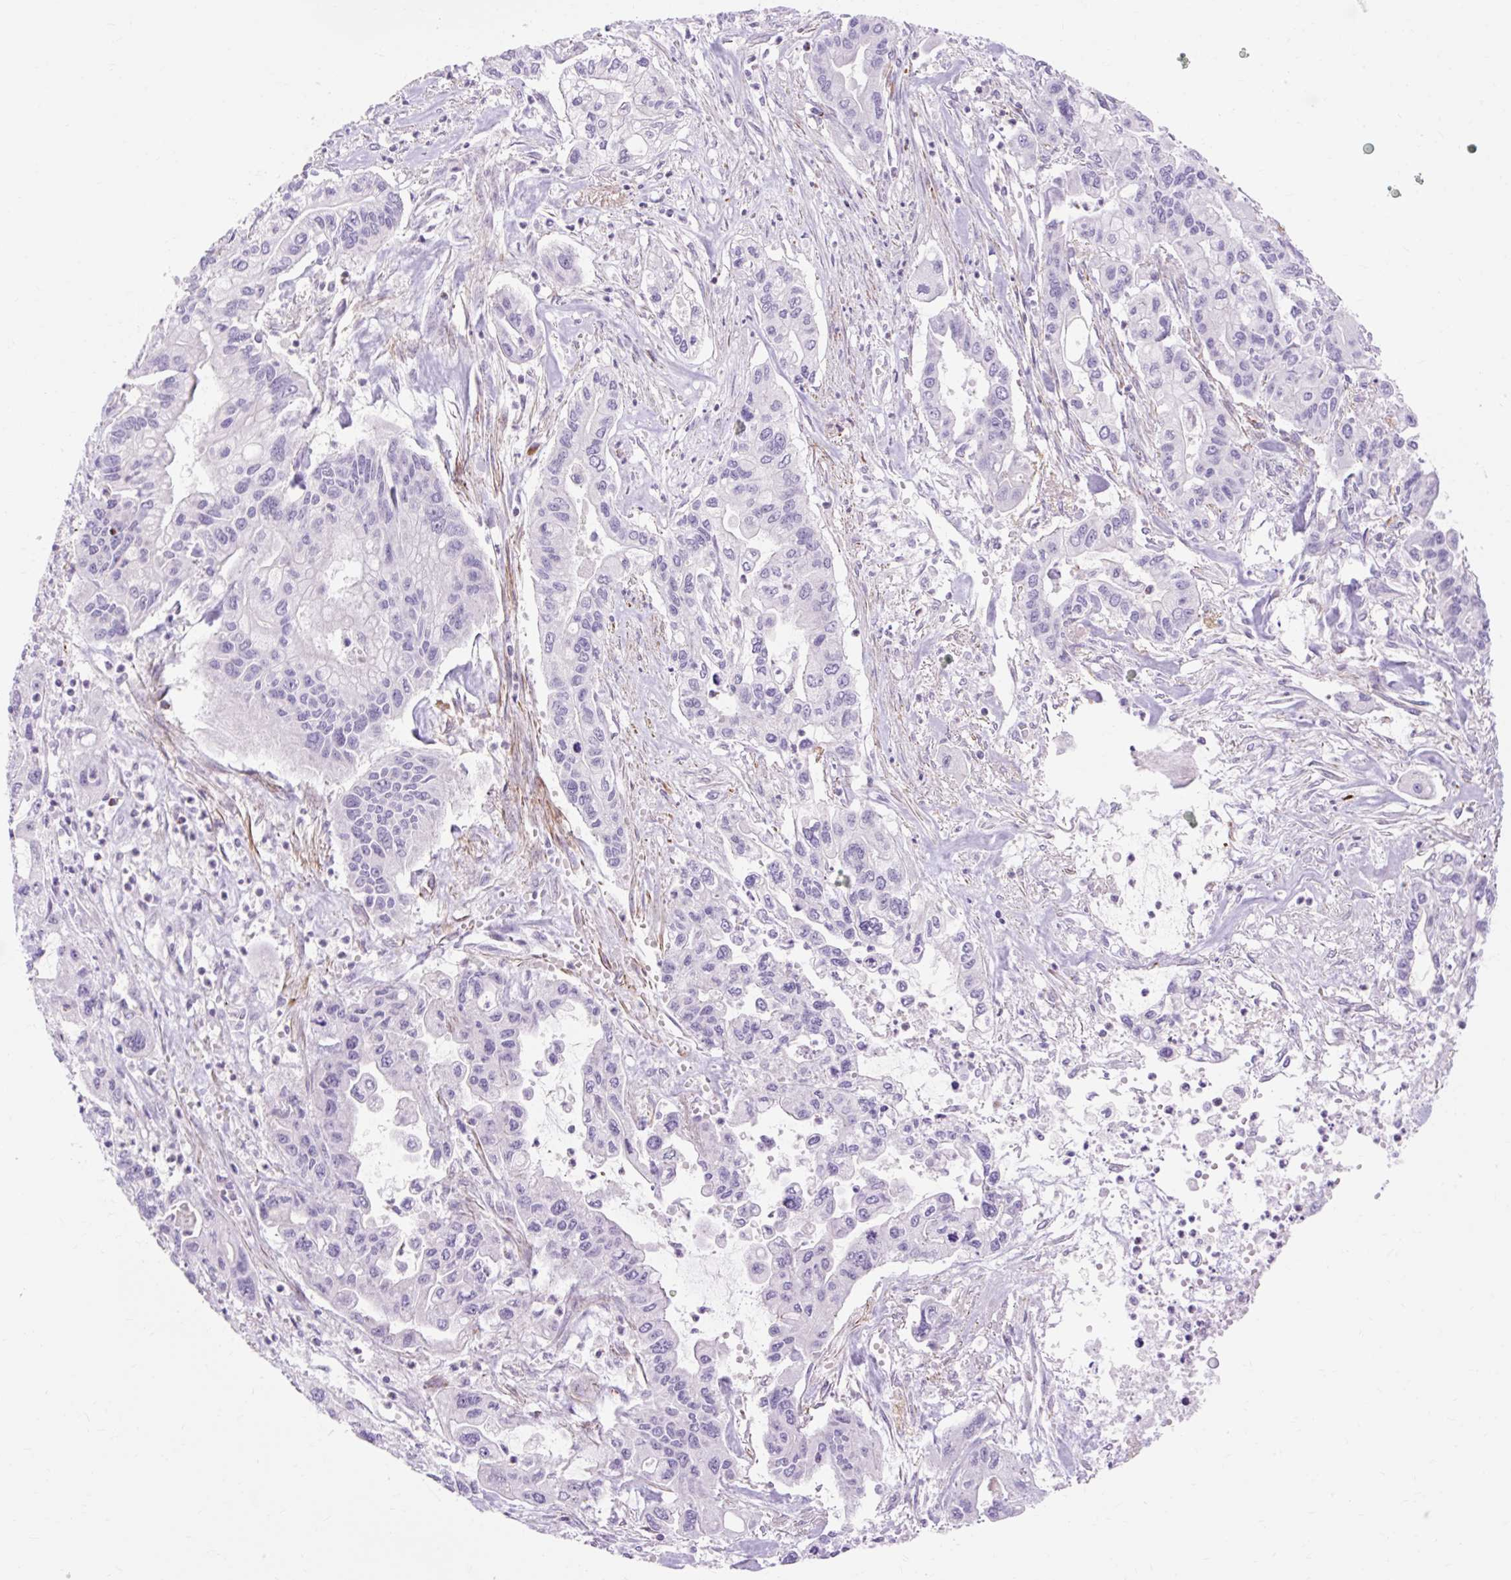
{"staining": {"intensity": "negative", "quantity": "none", "location": "none"}, "tissue": "pancreatic cancer", "cell_type": "Tumor cells", "image_type": "cancer", "snomed": [{"axis": "morphology", "description": "Adenocarcinoma, NOS"}, {"axis": "topography", "description": "Pancreas"}], "caption": "Tumor cells show no significant protein staining in pancreatic cancer (adenocarcinoma).", "gene": "CORO7-PAM16", "patient": {"sex": "male", "age": 62}}